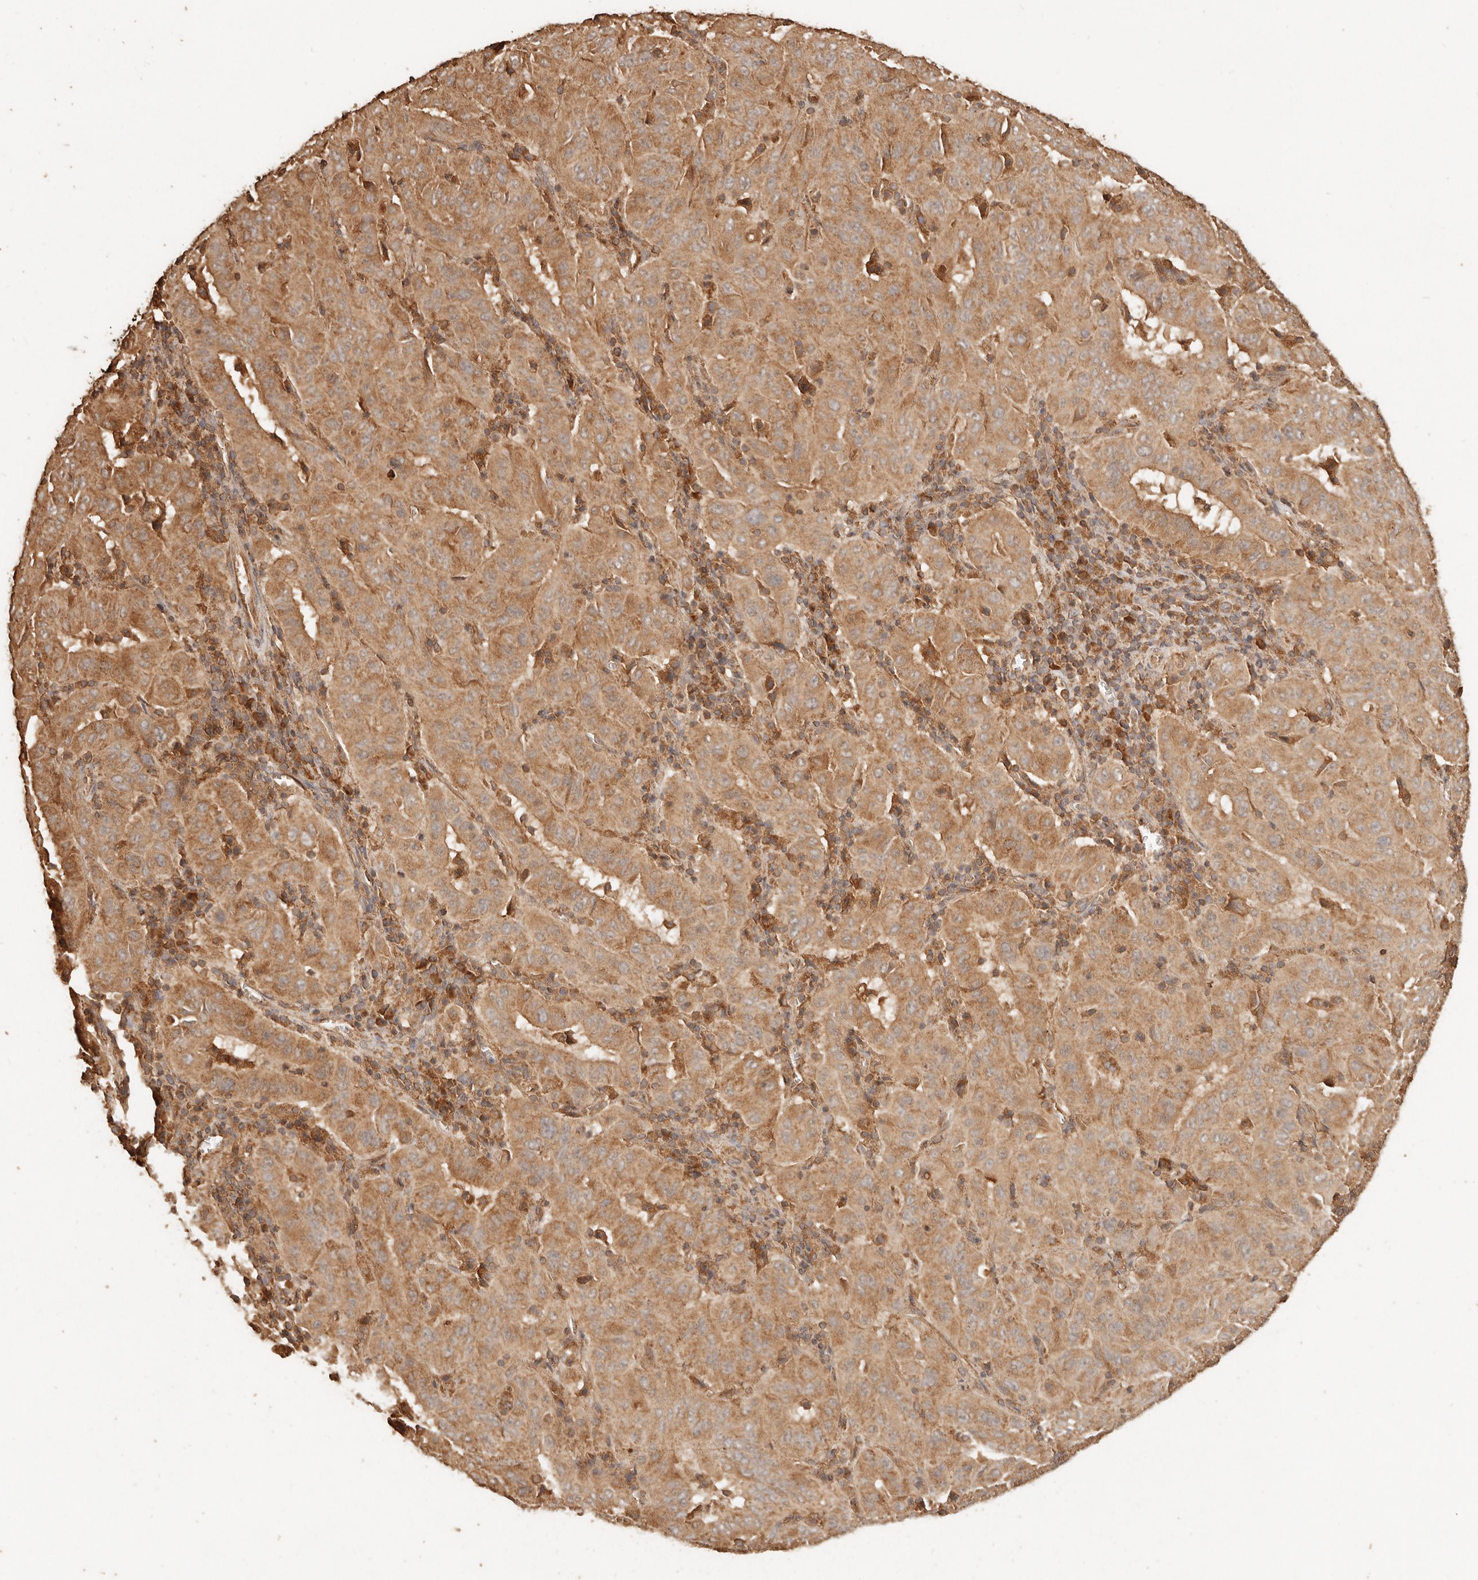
{"staining": {"intensity": "moderate", "quantity": ">75%", "location": "cytoplasmic/membranous"}, "tissue": "pancreatic cancer", "cell_type": "Tumor cells", "image_type": "cancer", "snomed": [{"axis": "morphology", "description": "Adenocarcinoma, NOS"}, {"axis": "topography", "description": "Pancreas"}], "caption": "Immunohistochemistry (IHC) photomicrograph of neoplastic tissue: human pancreatic cancer (adenocarcinoma) stained using immunohistochemistry (IHC) demonstrates medium levels of moderate protein expression localized specifically in the cytoplasmic/membranous of tumor cells, appearing as a cytoplasmic/membranous brown color.", "gene": "FAM180B", "patient": {"sex": "male", "age": 63}}